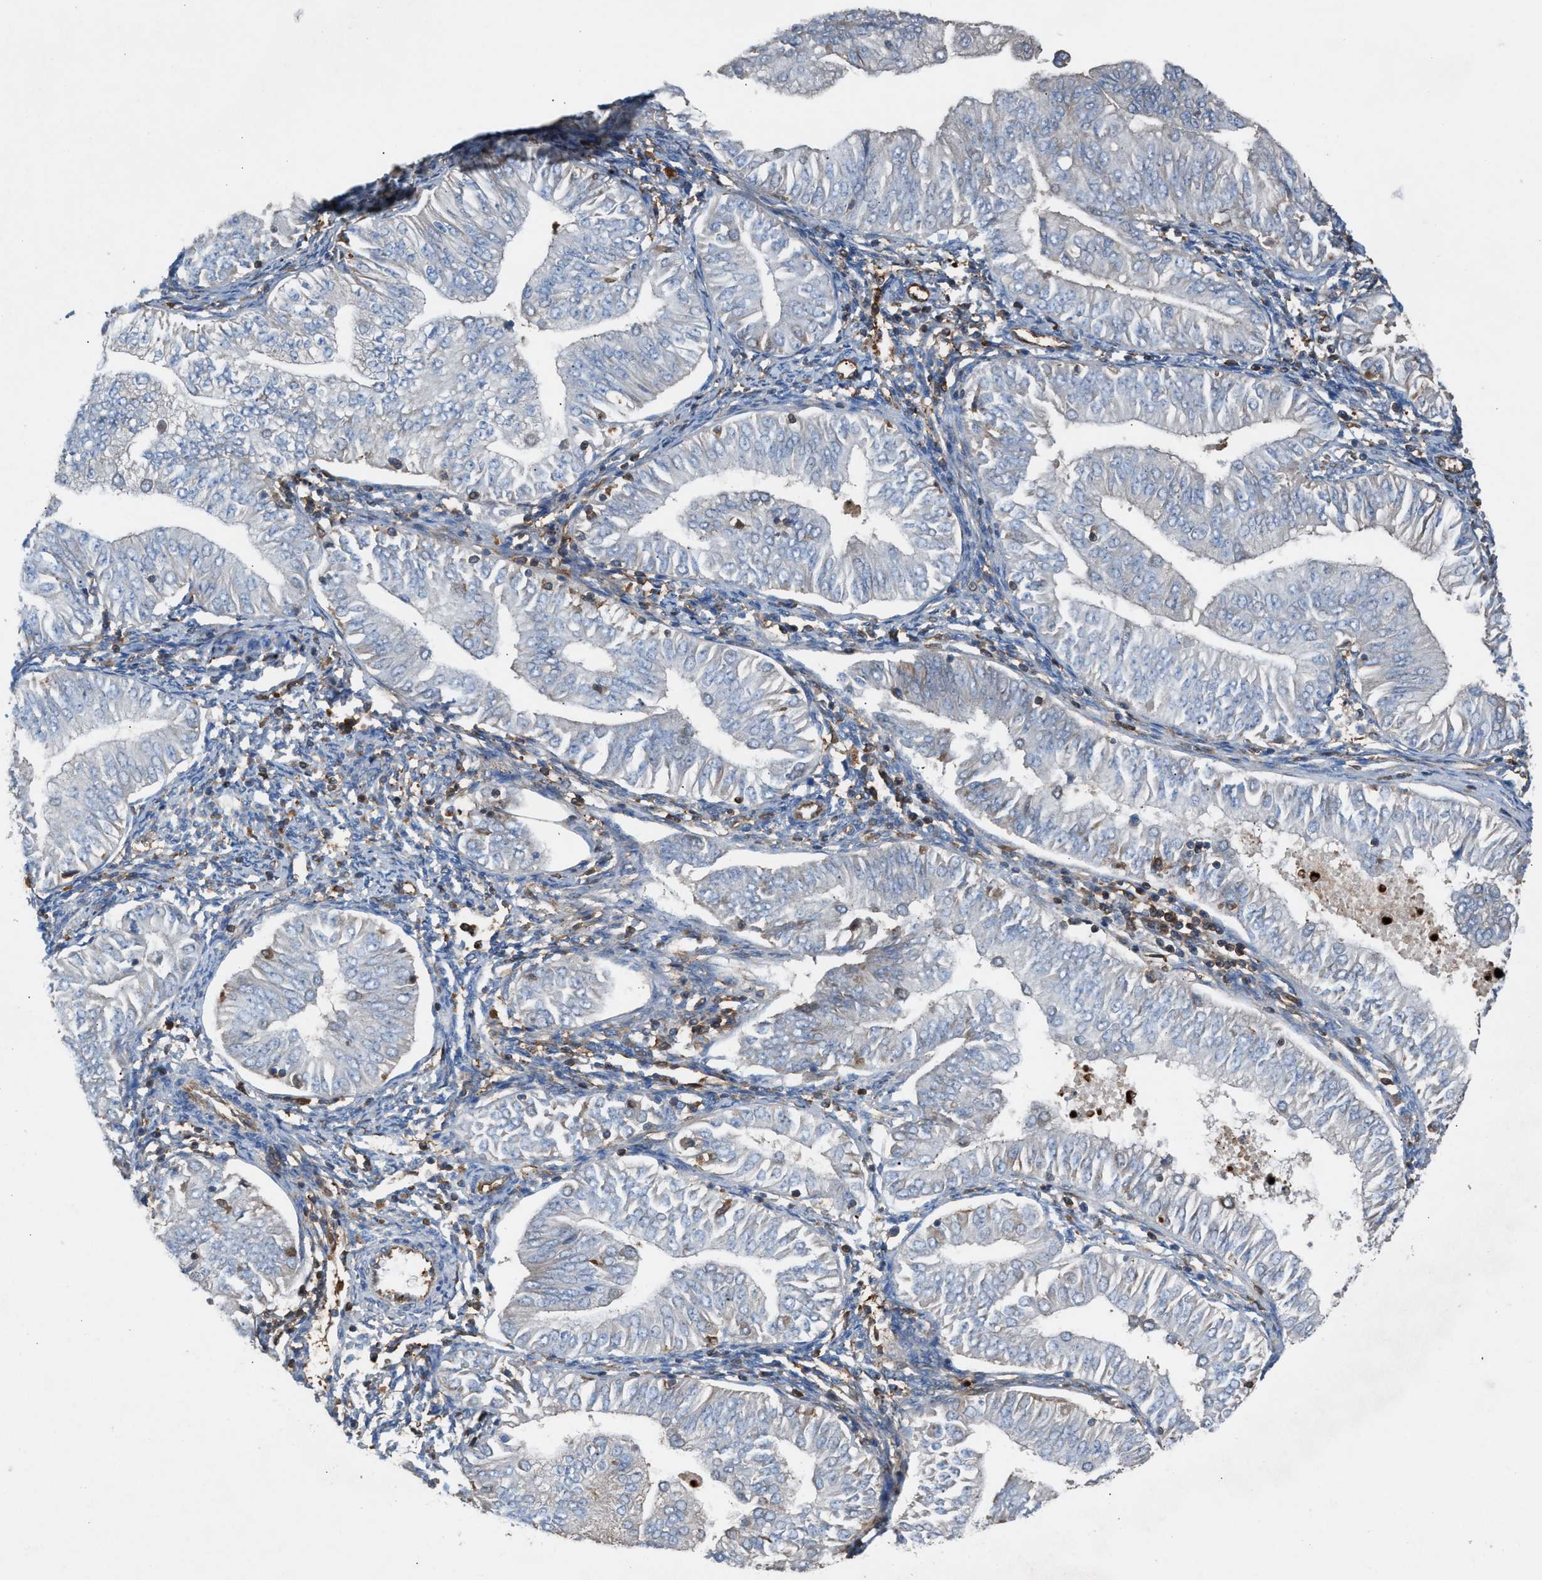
{"staining": {"intensity": "negative", "quantity": "none", "location": "none"}, "tissue": "endometrial cancer", "cell_type": "Tumor cells", "image_type": "cancer", "snomed": [{"axis": "morphology", "description": "Normal tissue, NOS"}, {"axis": "morphology", "description": "Adenocarcinoma, NOS"}, {"axis": "topography", "description": "Endometrium"}], "caption": "This is an IHC image of endometrial adenocarcinoma. There is no positivity in tumor cells.", "gene": "TPK1", "patient": {"sex": "female", "age": 53}}